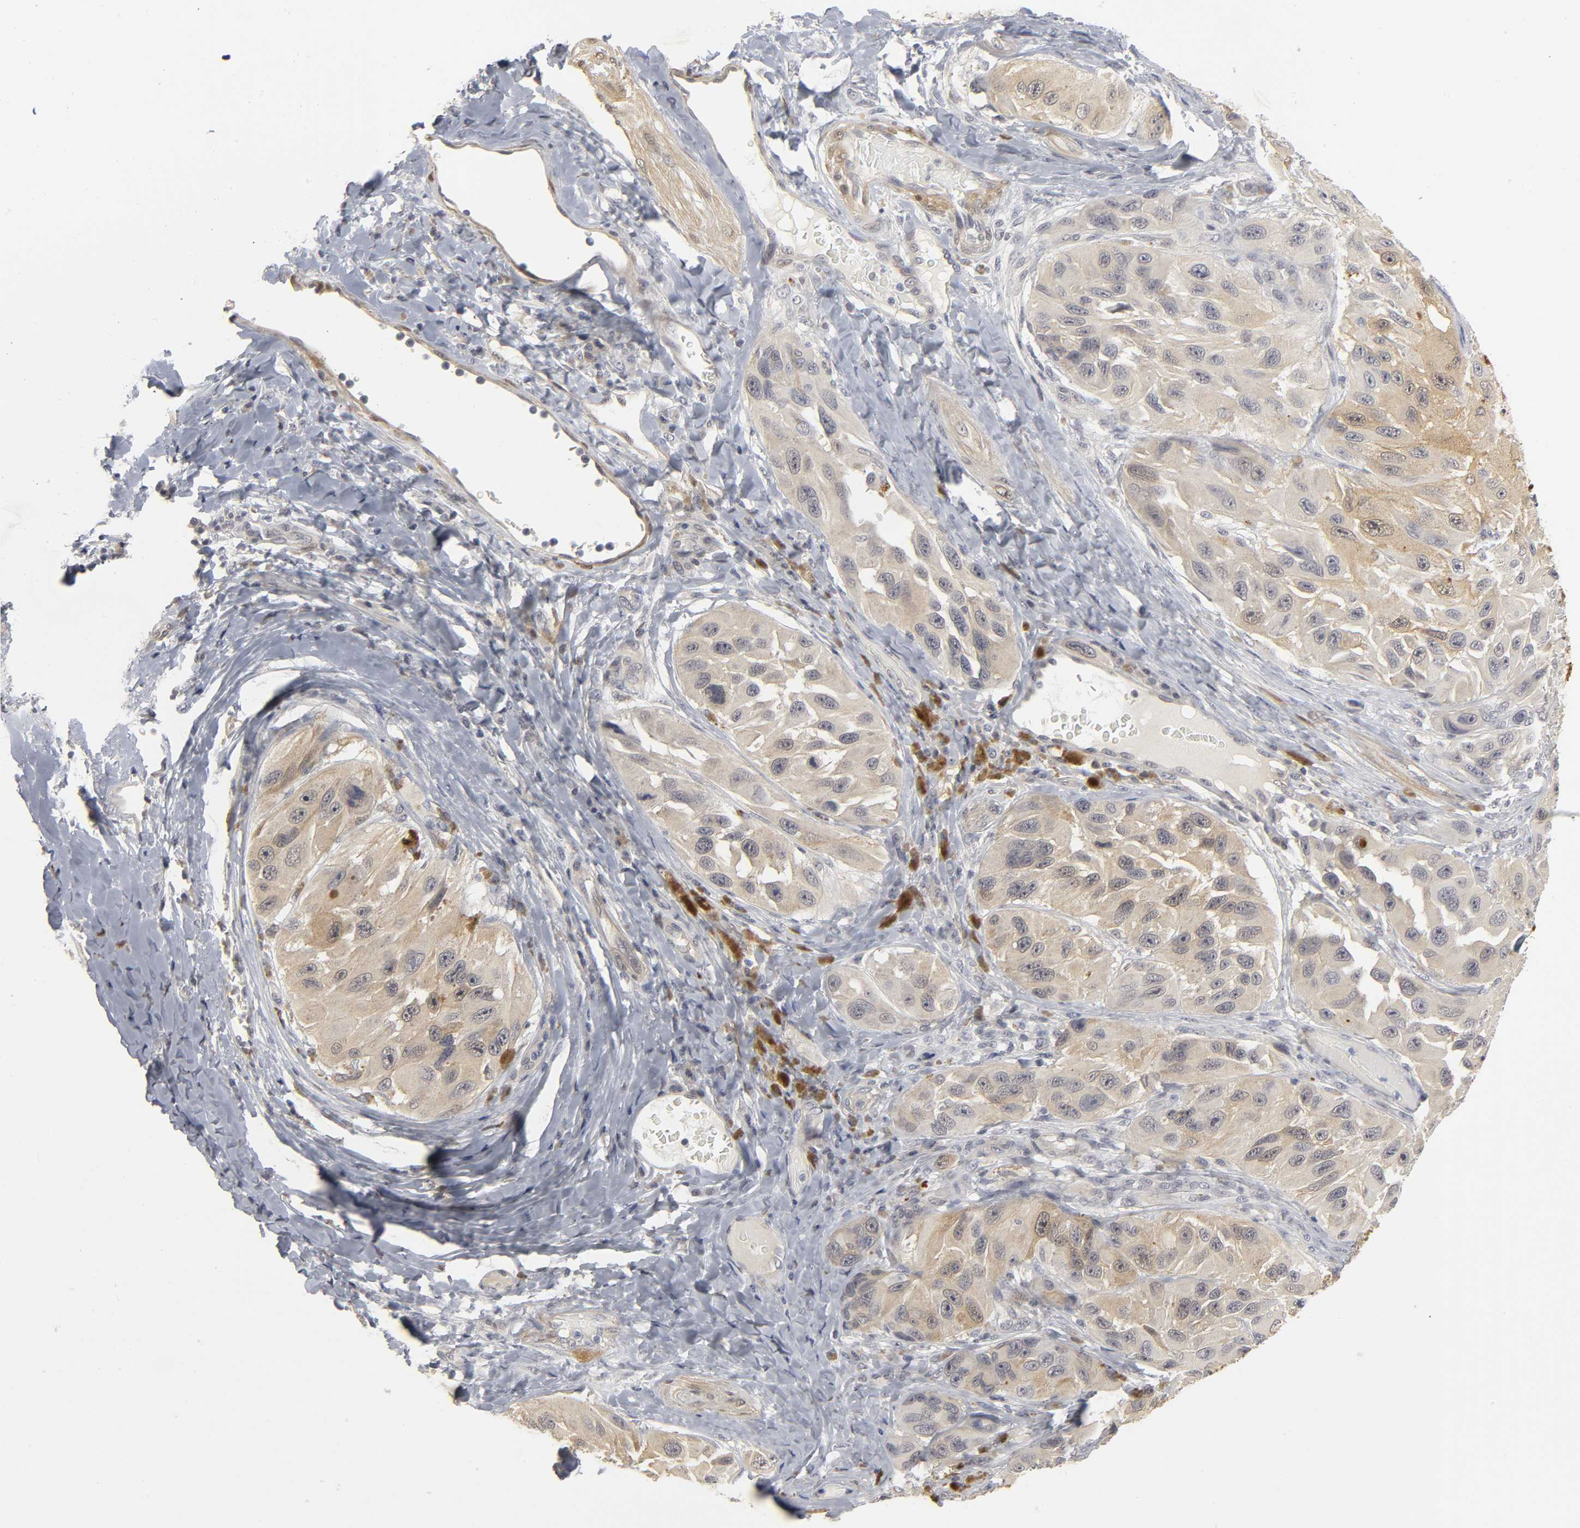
{"staining": {"intensity": "weak", "quantity": ">75%", "location": "cytoplasmic/membranous,nuclear"}, "tissue": "melanoma", "cell_type": "Tumor cells", "image_type": "cancer", "snomed": [{"axis": "morphology", "description": "Malignant melanoma, NOS"}, {"axis": "topography", "description": "Skin"}], "caption": "Tumor cells show low levels of weak cytoplasmic/membranous and nuclear positivity in approximately >75% of cells in malignant melanoma.", "gene": "PDLIM3", "patient": {"sex": "female", "age": 73}}